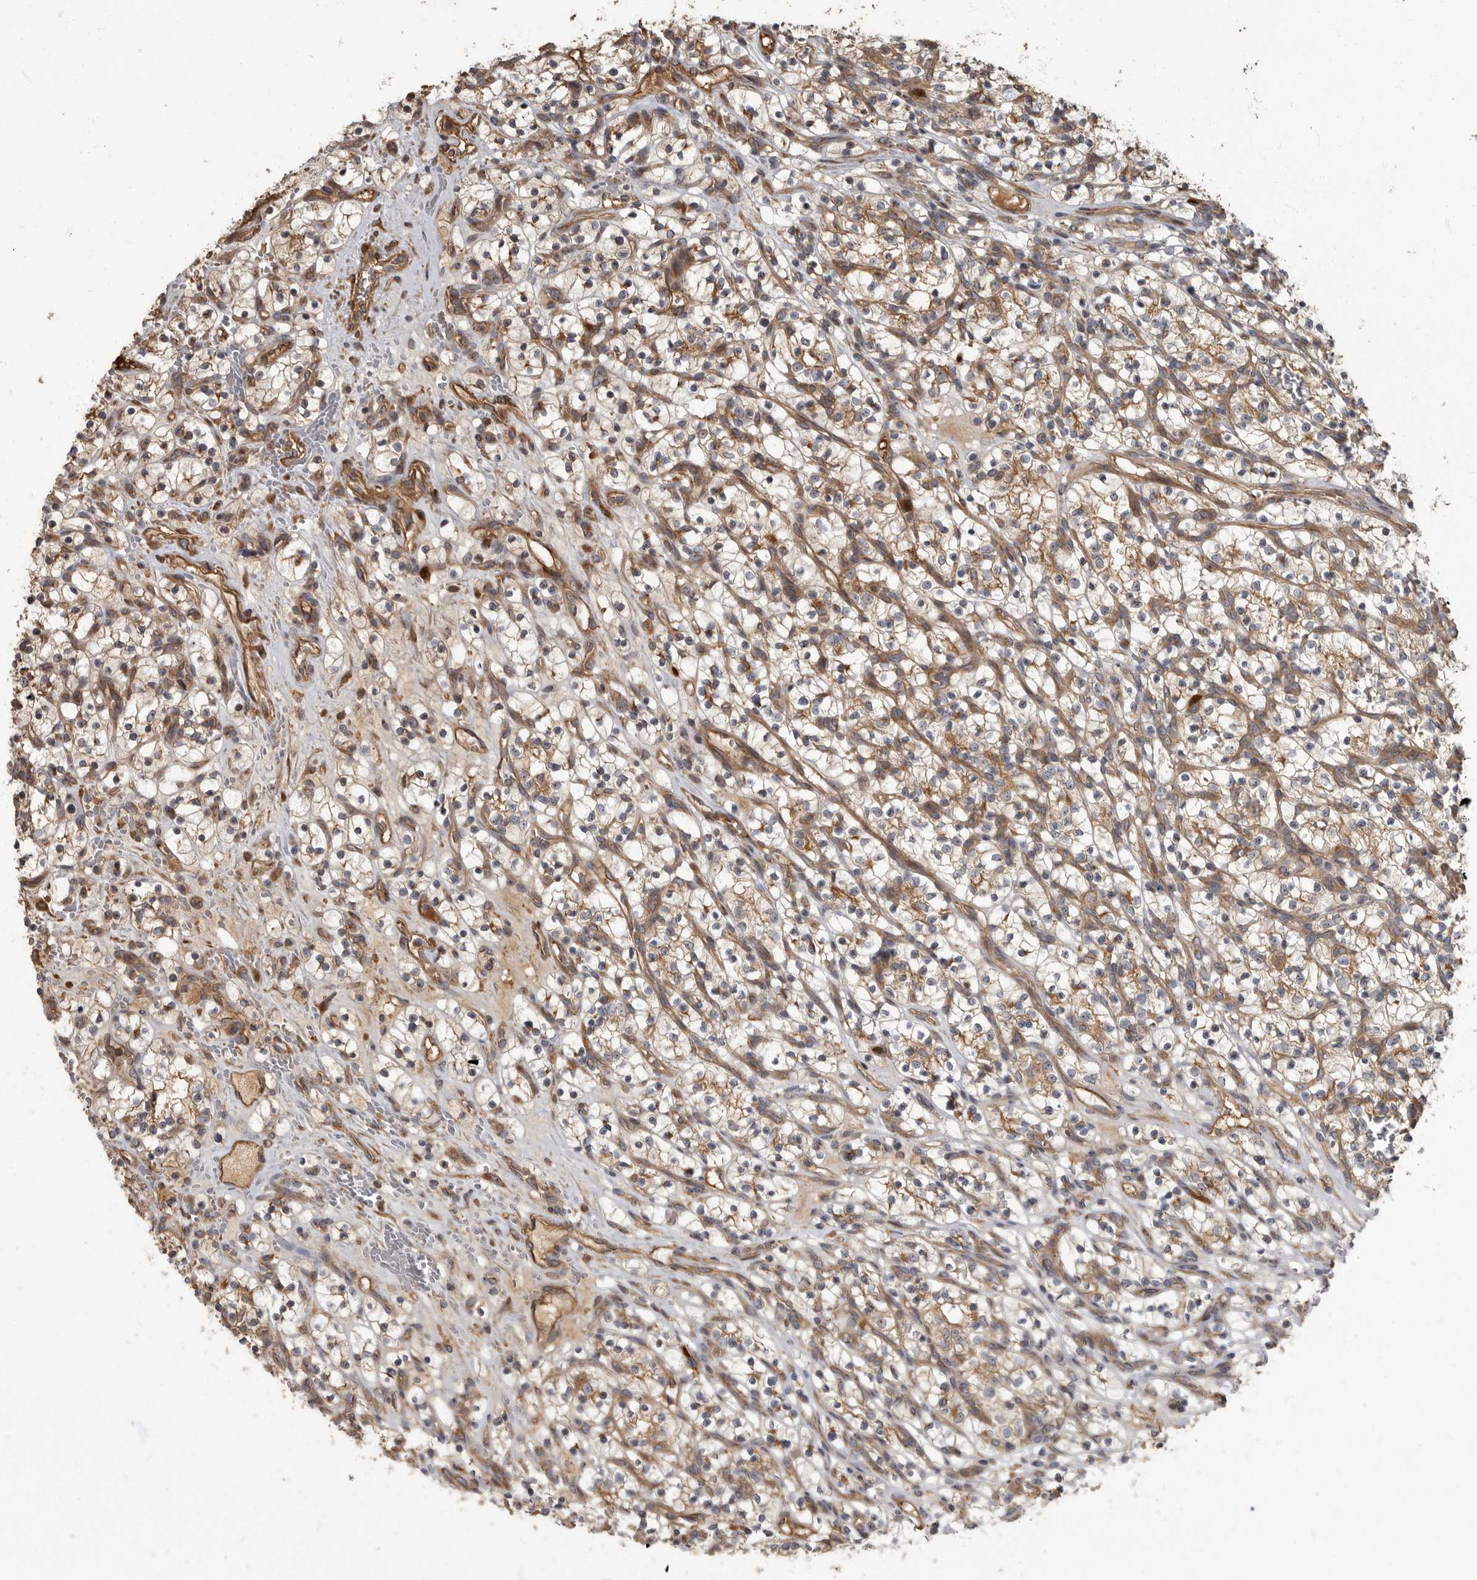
{"staining": {"intensity": "moderate", "quantity": "25%-75%", "location": "cytoplasmic/membranous"}, "tissue": "renal cancer", "cell_type": "Tumor cells", "image_type": "cancer", "snomed": [{"axis": "morphology", "description": "Adenocarcinoma, NOS"}, {"axis": "topography", "description": "Kidney"}], "caption": "About 25%-75% of tumor cells in renal cancer display moderate cytoplasmic/membranous protein staining as visualized by brown immunohistochemical staining.", "gene": "DAAM1", "patient": {"sex": "female", "age": 57}}